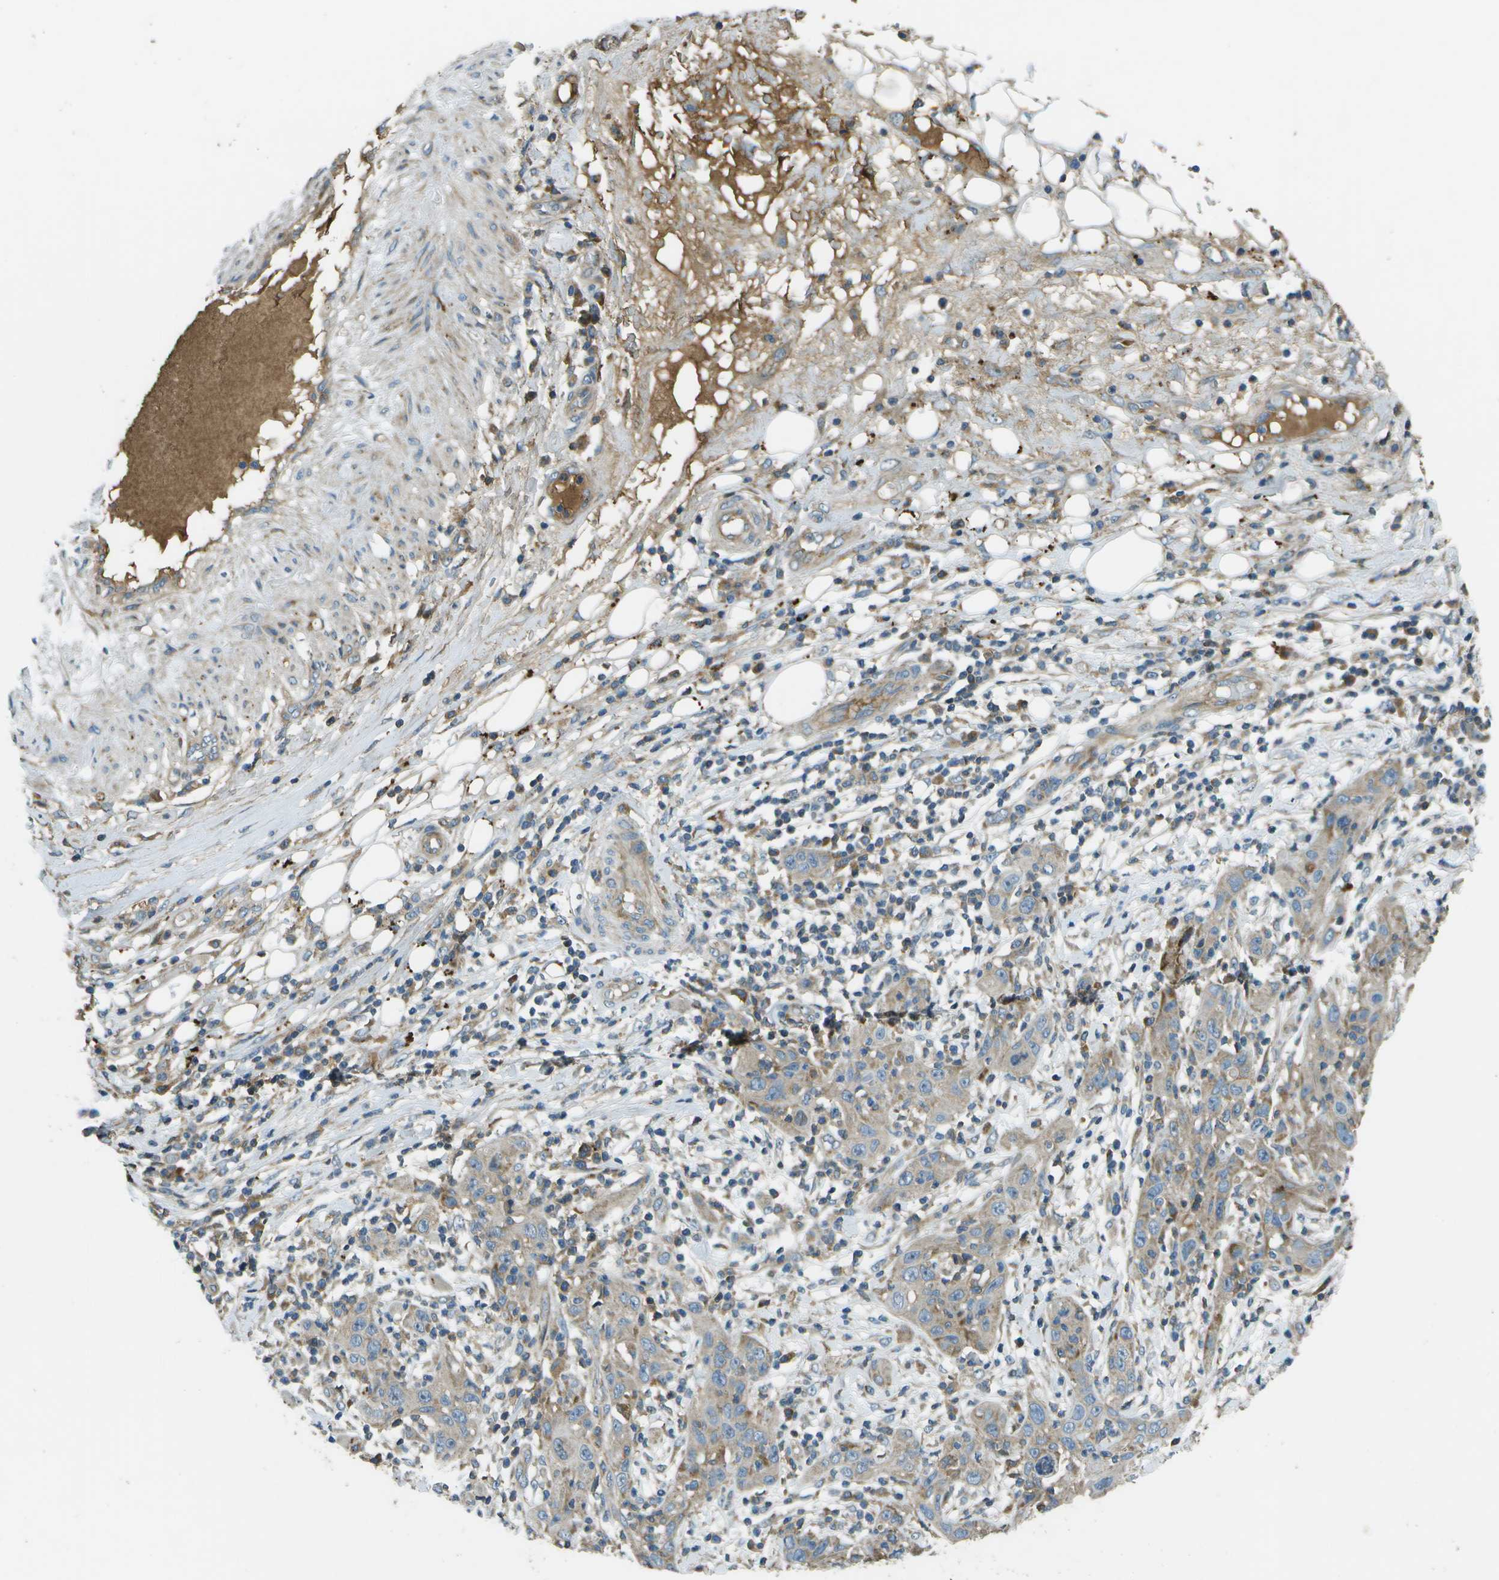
{"staining": {"intensity": "weak", "quantity": "<25%", "location": "cytoplasmic/membranous"}, "tissue": "skin cancer", "cell_type": "Tumor cells", "image_type": "cancer", "snomed": [{"axis": "morphology", "description": "Squamous cell carcinoma, NOS"}, {"axis": "topography", "description": "Skin"}], "caption": "An immunohistochemistry (IHC) image of skin cancer (squamous cell carcinoma) is shown. There is no staining in tumor cells of skin cancer (squamous cell carcinoma).", "gene": "PXYLP1", "patient": {"sex": "female", "age": 88}}